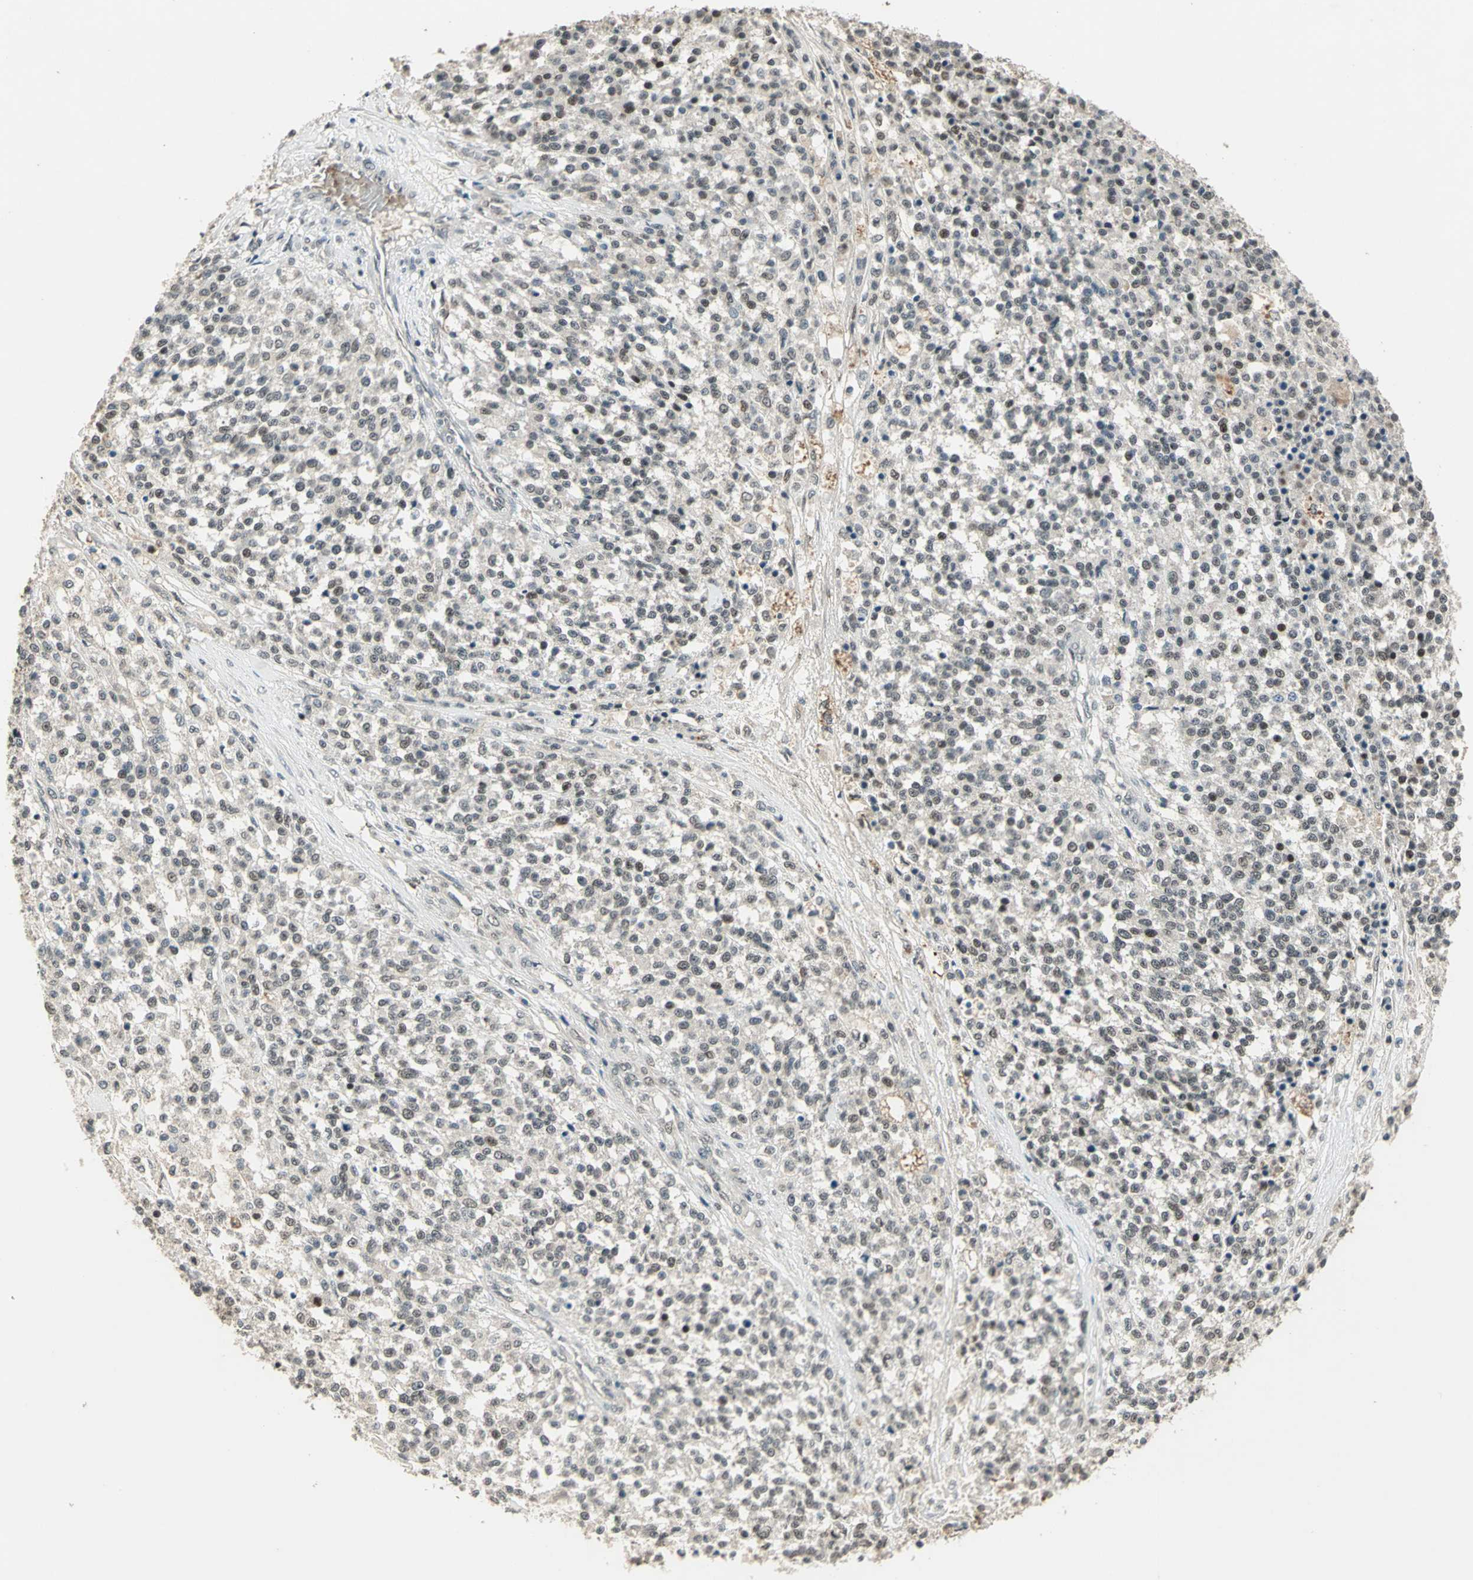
{"staining": {"intensity": "negative", "quantity": "none", "location": "none"}, "tissue": "testis cancer", "cell_type": "Tumor cells", "image_type": "cancer", "snomed": [{"axis": "morphology", "description": "Seminoma, NOS"}, {"axis": "topography", "description": "Testis"}], "caption": "Immunohistochemistry (IHC) image of neoplastic tissue: testis cancer stained with DAB displays no significant protein expression in tumor cells. (DAB (3,3'-diaminobenzidine) immunohistochemistry, high magnification).", "gene": "RAD17", "patient": {"sex": "male", "age": 59}}